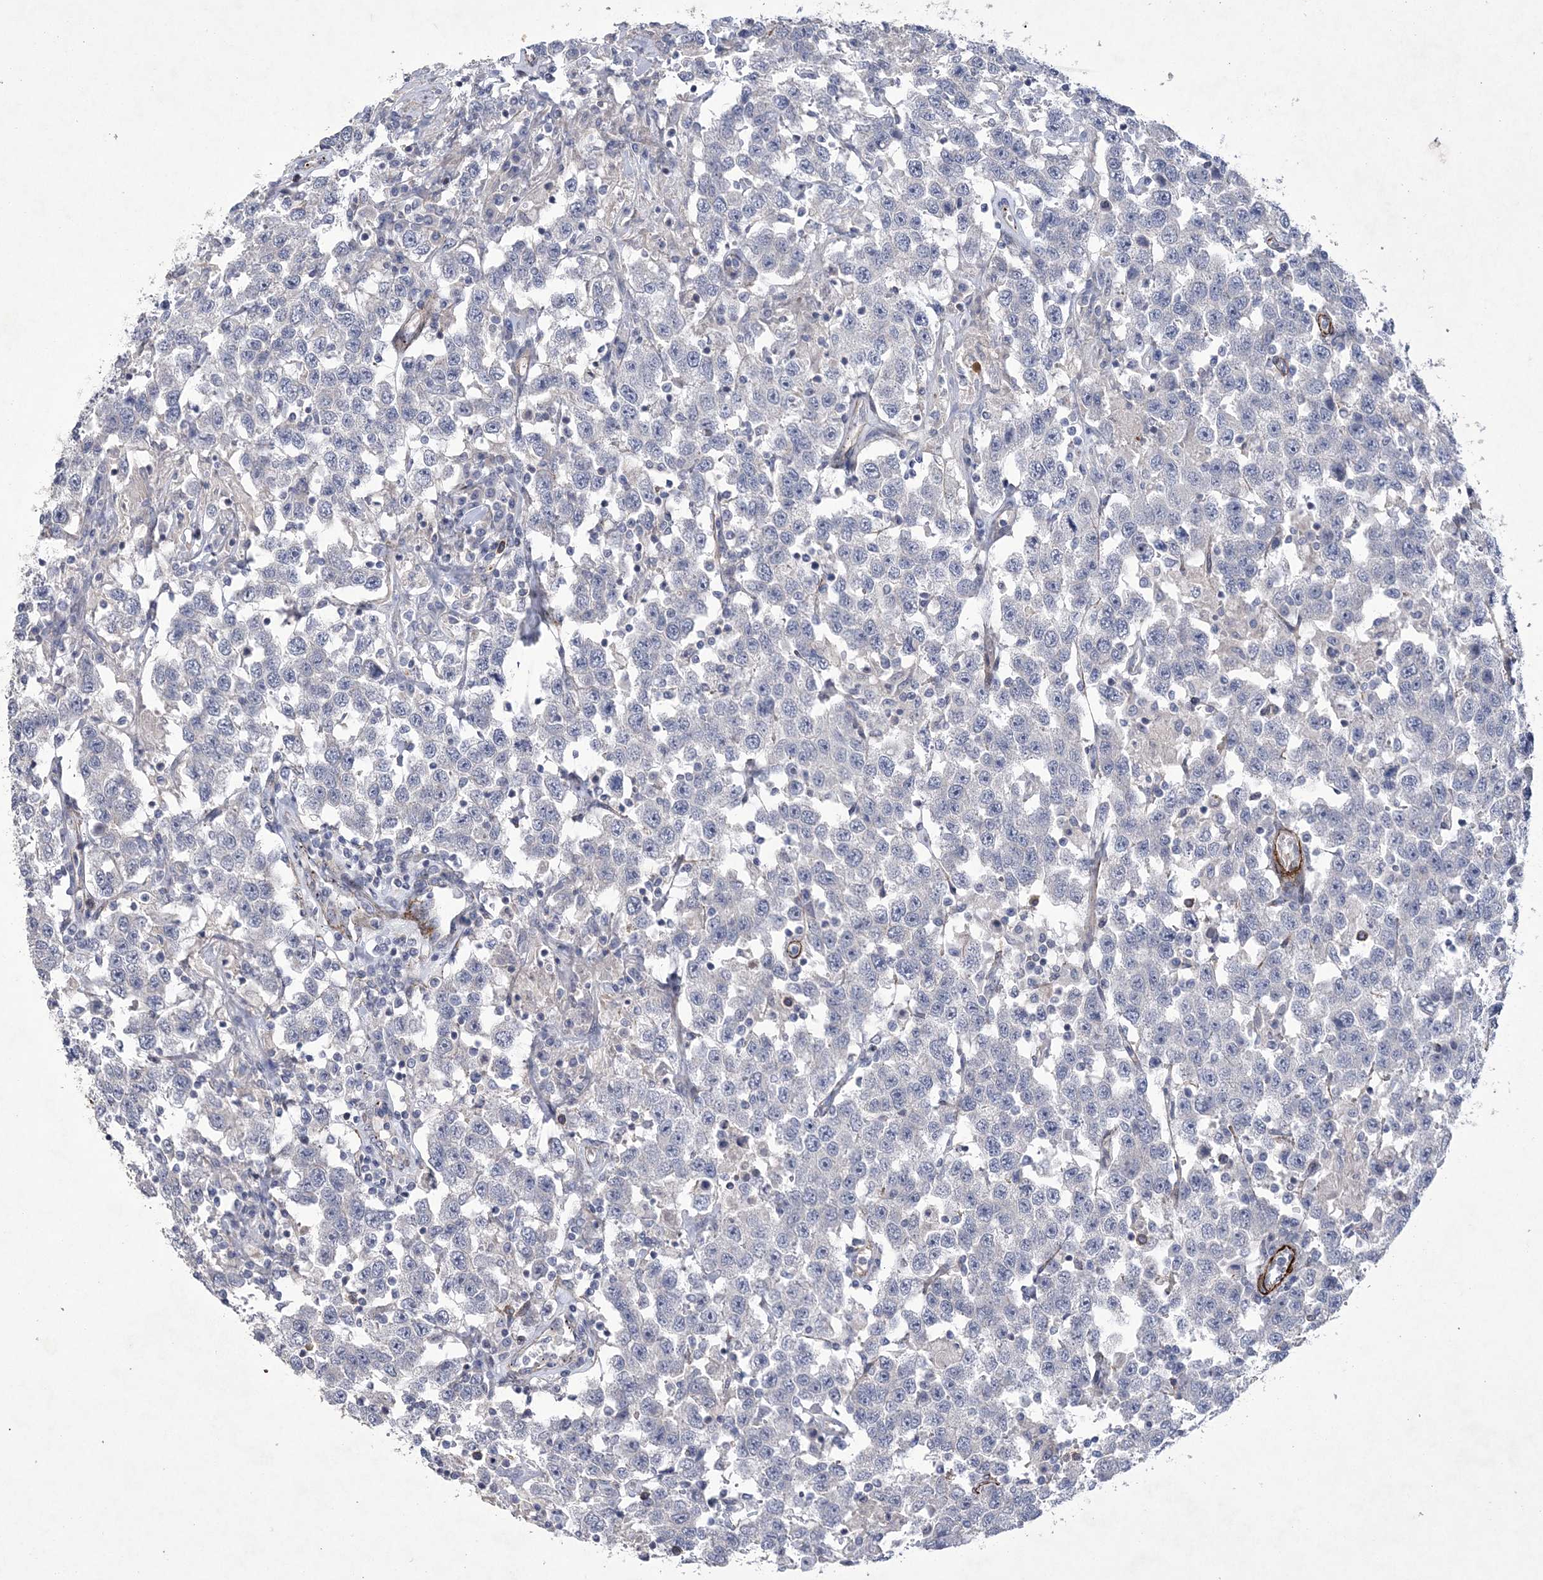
{"staining": {"intensity": "negative", "quantity": "none", "location": "none"}, "tissue": "testis cancer", "cell_type": "Tumor cells", "image_type": "cancer", "snomed": [{"axis": "morphology", "description": "Seminoma, NOS"}, {"axis": "topography", "description": "Testis"}], "caption": "Human testis cancer stained for a protein using IHC exhibits no positivity in tumor cells.", "gene": "ARSJ", "patient": {"sex": "male", "age": 41}}